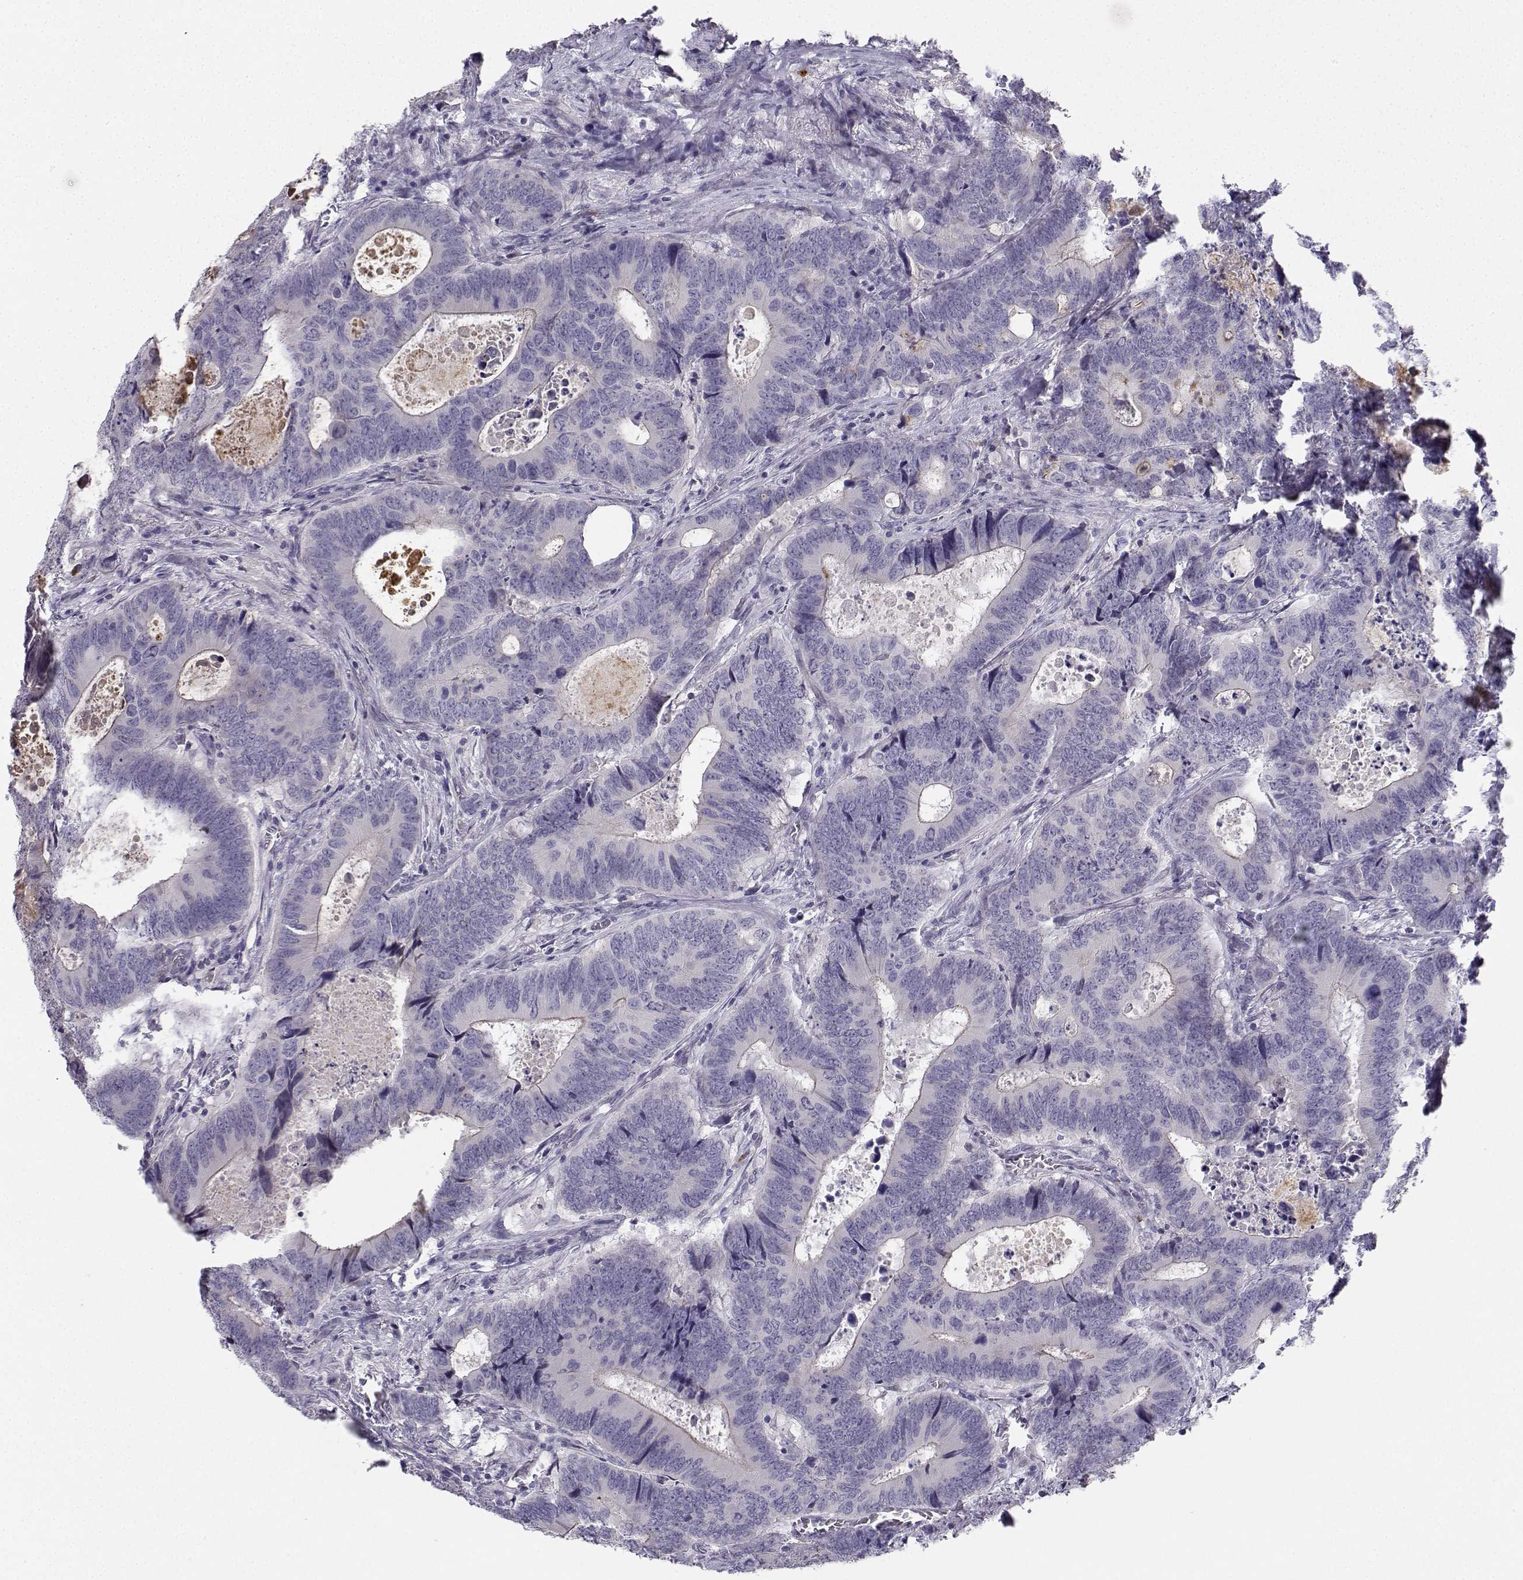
{"staining": {"intensity": "negative", "quantity": "none", "location": "none"}, "tissue": "colorectal cancer", "cell_type": "Tumor cells", "image_type": "cancer", "snomed": [{"axis": "morphology", "description": "Adenocarcinoma, NOS"}, {"axis": "topography", "description": "Colon"}], "caption": "Adenocarcinoma (colorectal) stained for a protein using immunohistochemistry exhibits no expression tumor cells.", "gene": "CALY", "patient": {"sex": "female", "age": 82}}